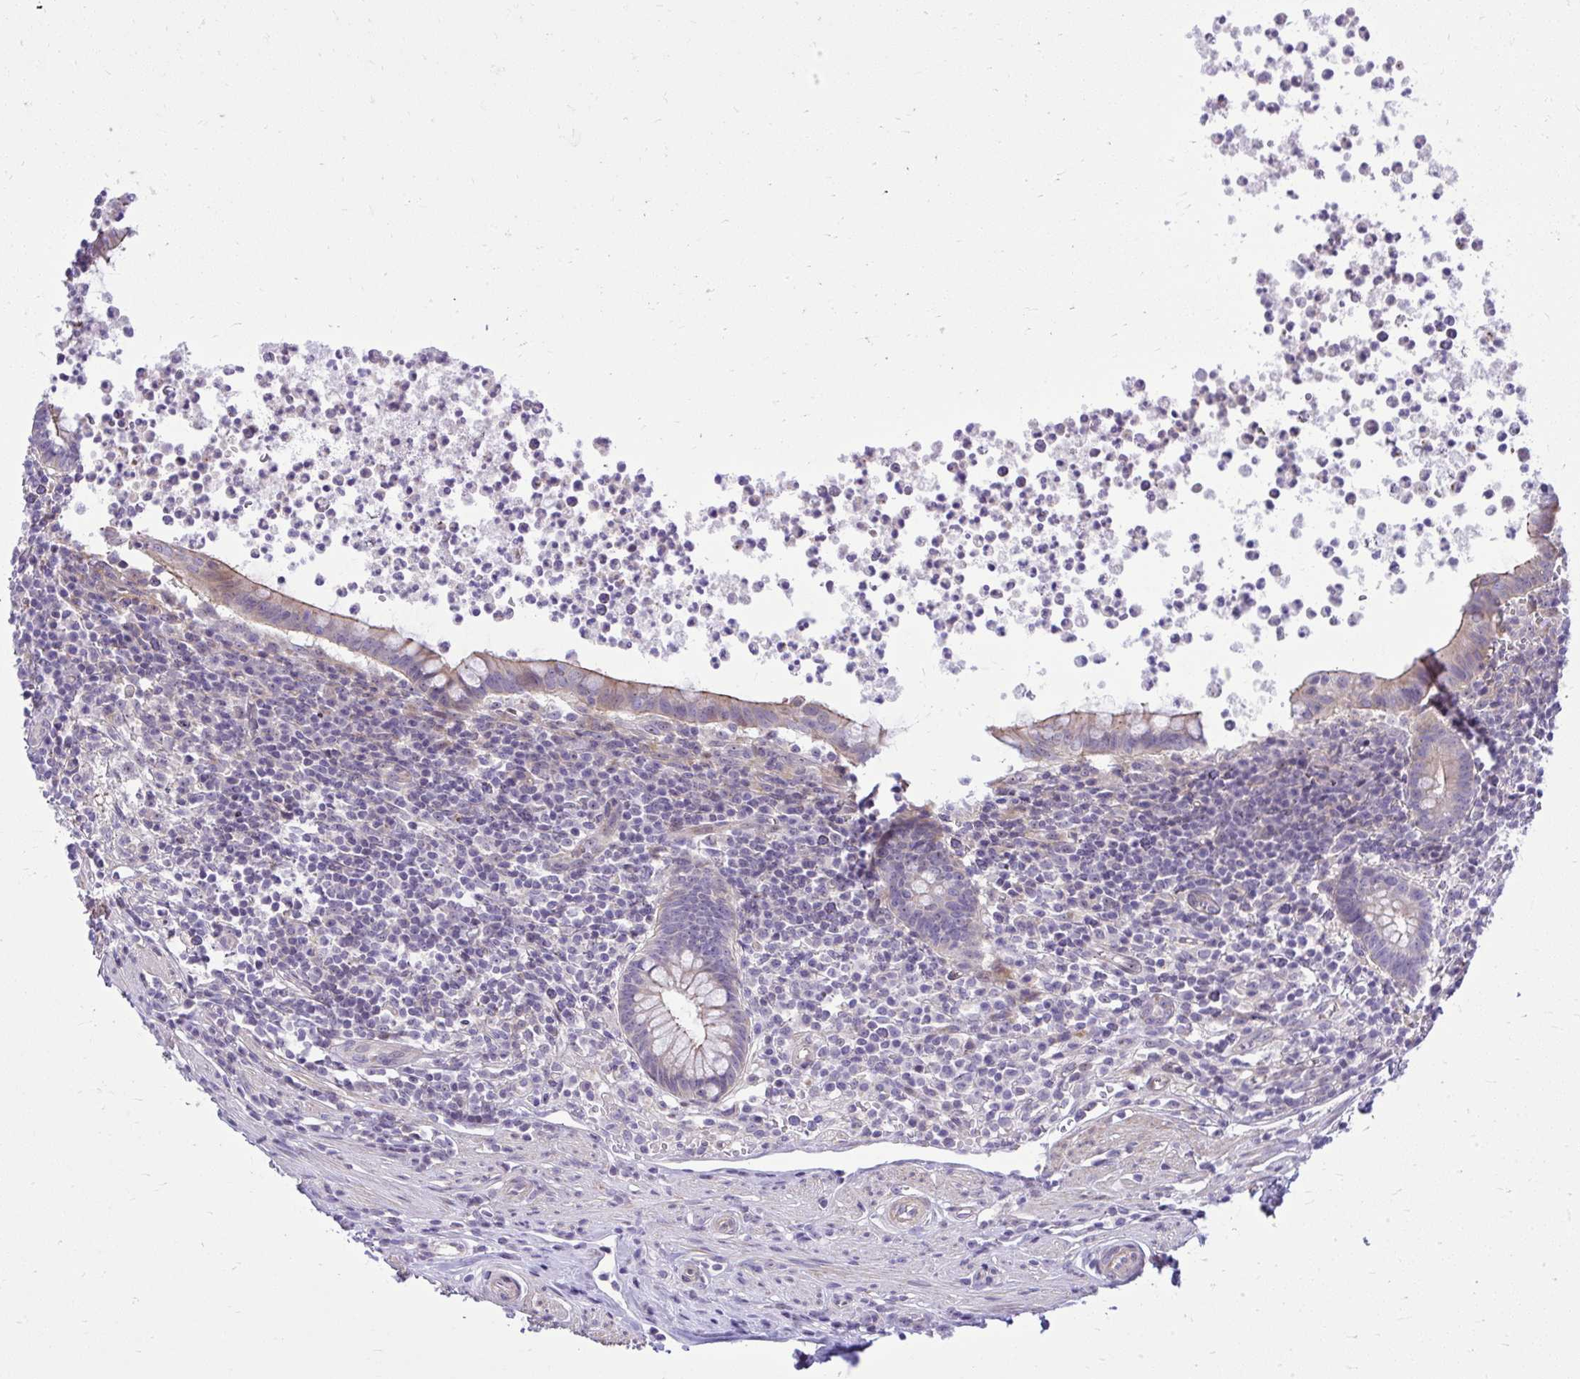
{"staining": {"intensity": "weak", "quantity": "<25%", "location": "cytoplasmic/membranous"}, "tissue": "appendix", "cell_type": "Glandular cells", "image_type": "normal", "snomed": [{"axis": "morphology", "description": "Normal tissue, NOS"}, {"axis": "topography", "description": "Appendix"}], "caption": "Glandular cells are negative for brown protein staining in benign appendix. (Immunohistochemistry, brightfield microscopy, high magnification).", "gene": "GRK4", "patient": {"sex": "female", "age": 56}}